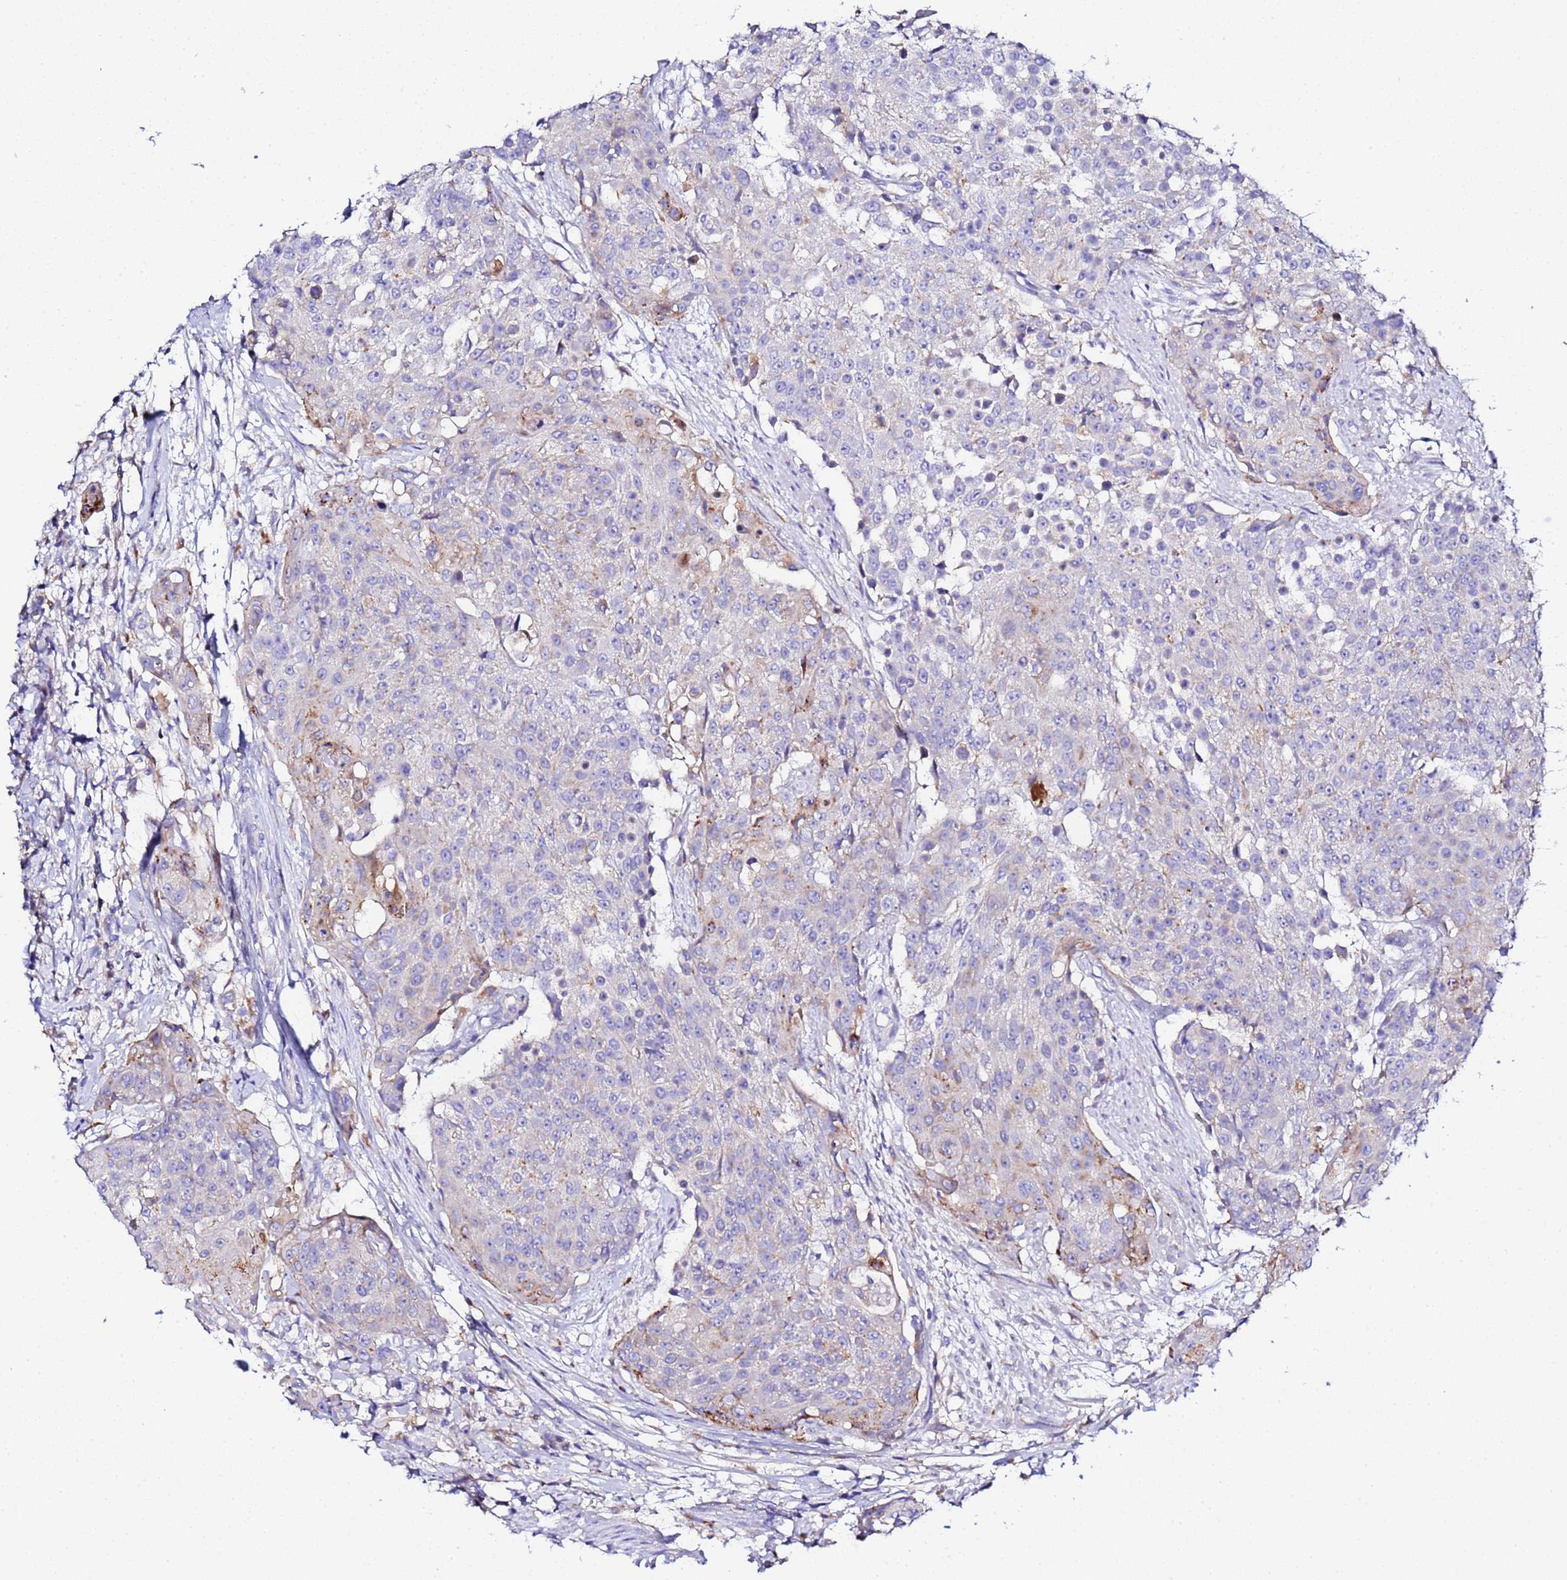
{"staining": {"intensity": "moderate", "quantity": "<25%", "location": "cytoplasmic/membranous"}, "tissue": "urothelial cancer", "cell_type": "Tumor cells", "image_type": "cancer", "snomed": [{"axis": "morphology", "description": "Urothelial carcinoma, High grade"}, {"axis": "topography", "description": "Urinary bladder"}], "caption": "Immunohistochemical staining of urothelial cancer displays moderate cytoplasmic/membranous protein staining in about <25% of tumor cells. (DAB = brown stain, brightfield microscopy at high magnification).", "gene": "VTI1B", "patient": {"sex": "female", "age": 63}}